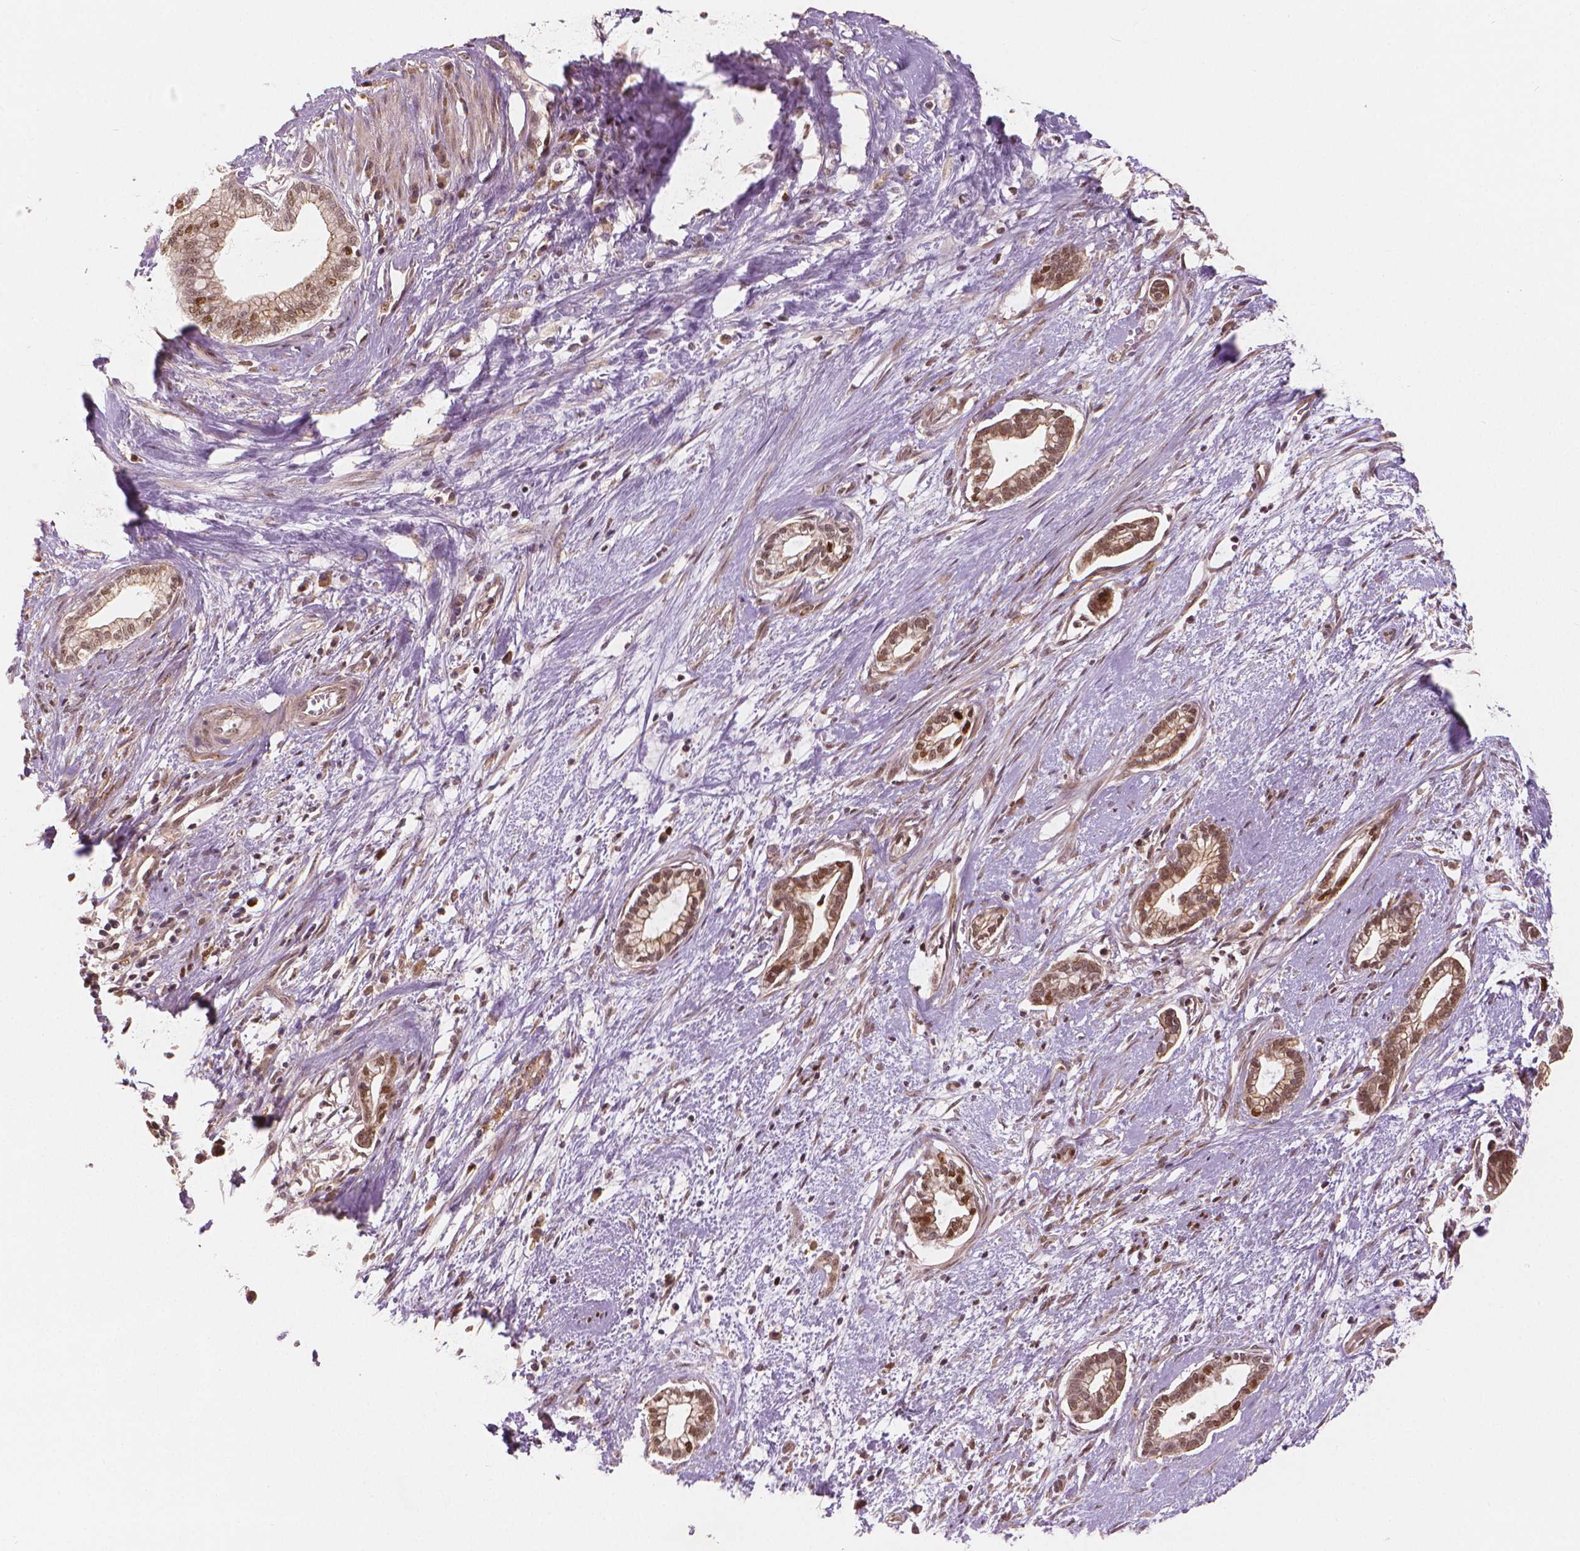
{"staining": {"intensity": "moderate", "quantity": ">75%", "location": "nuclear"}, "tissue": "cervical cancer", "cell_type": "Tumor cells", "image_type": "cancer", "snomed": [{"axis": "morphology", "description": "Adenocarcinoma, NOS"}, {"axis": "topography", "description": "Cervix"}], "caption": "Moderate nuclear positivity is appreciated in about >75% of tumor cells in adenocarcinoma (cervical).", "gene": "NSD2", "patient": {"sex": "female", "age": 62}}